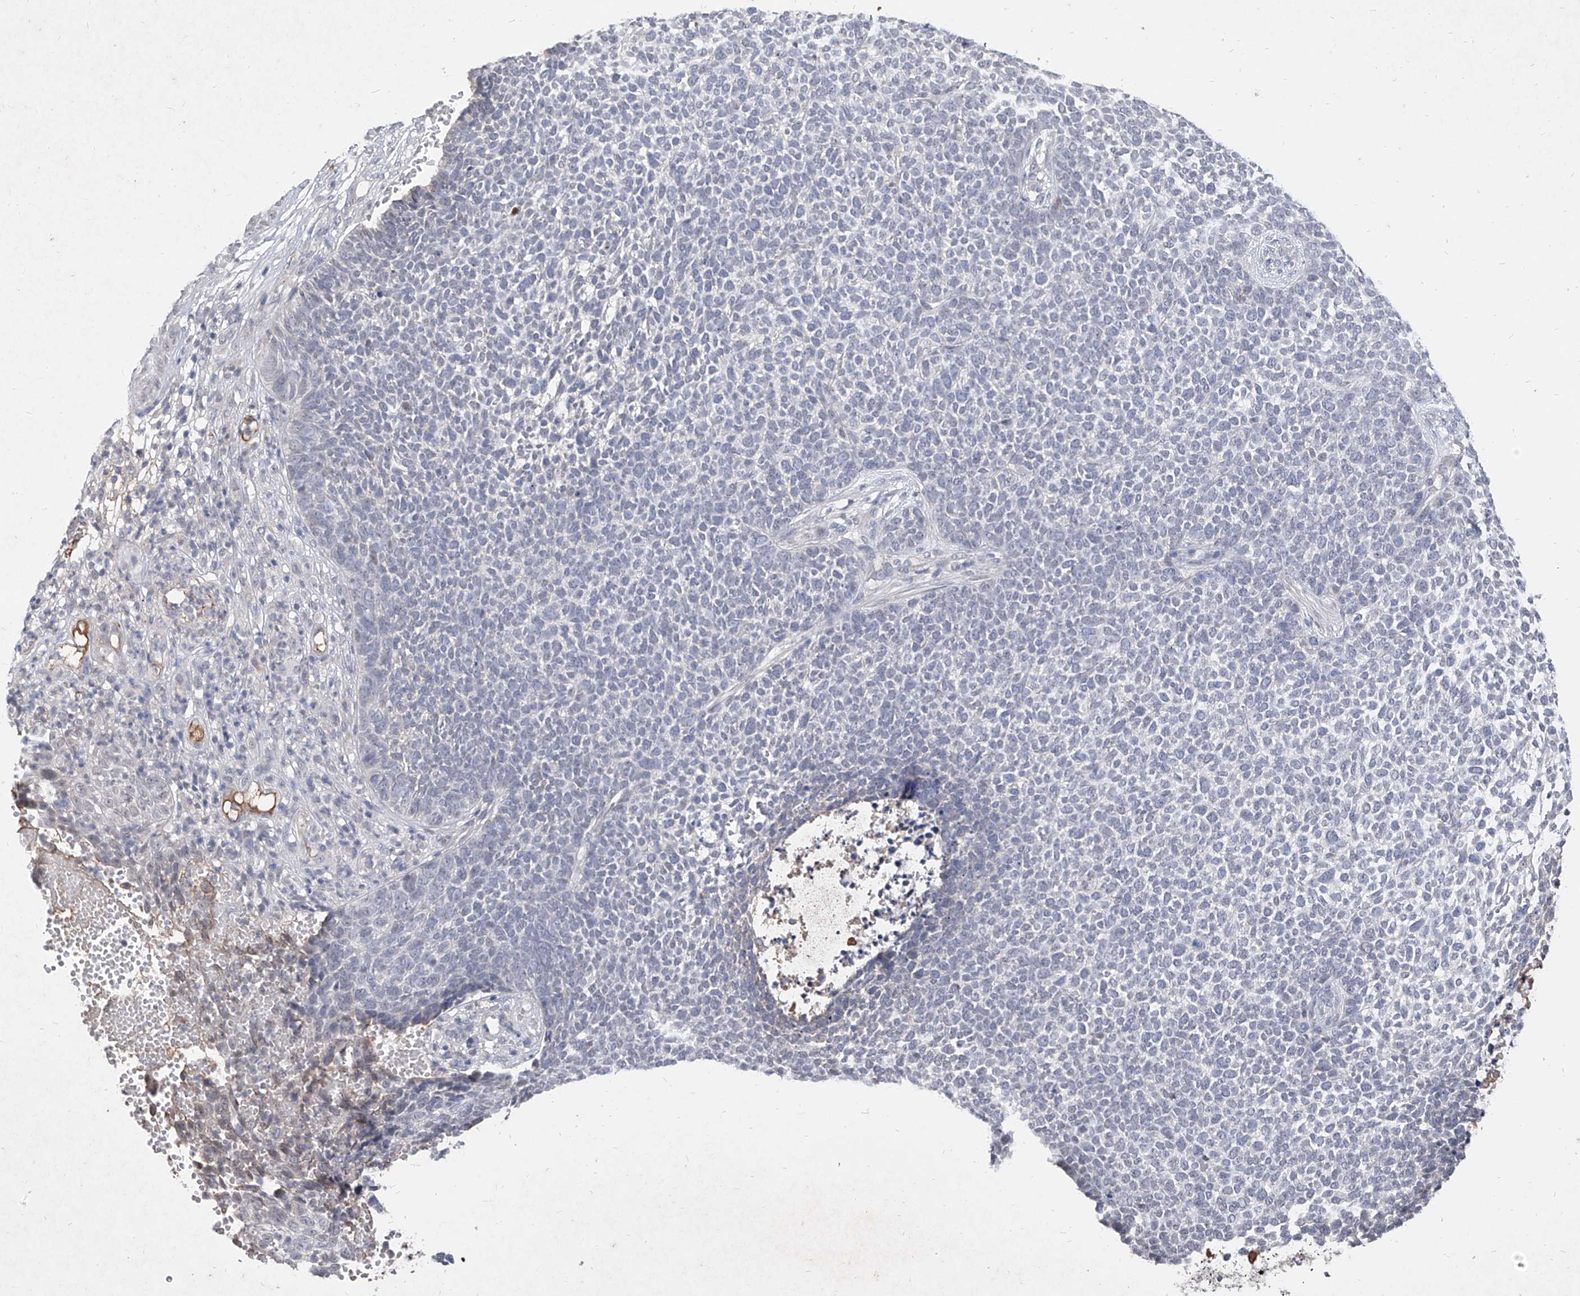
{"staining": {"intensity": "negative", "quantity": "none", "location": "none"}, "tissue": "skin cancer", "cell_type": "Tumor cells", "image_type": "cancer", "snomed": [{"axis": "morphology", "description": "Basal cell carcinoma"}, {"axis": "topography", "description": "Skin"}], "caption": "An image of basal cell carcinoma (skin) stained for a protein demonstrates no brown staining in tumor cells. The staining is performed using DAB brown chromogen with nuclei counter-stained in using hematoxylin.", "gene": "C4A", "patient": {"sex": "female", "age": 84}}